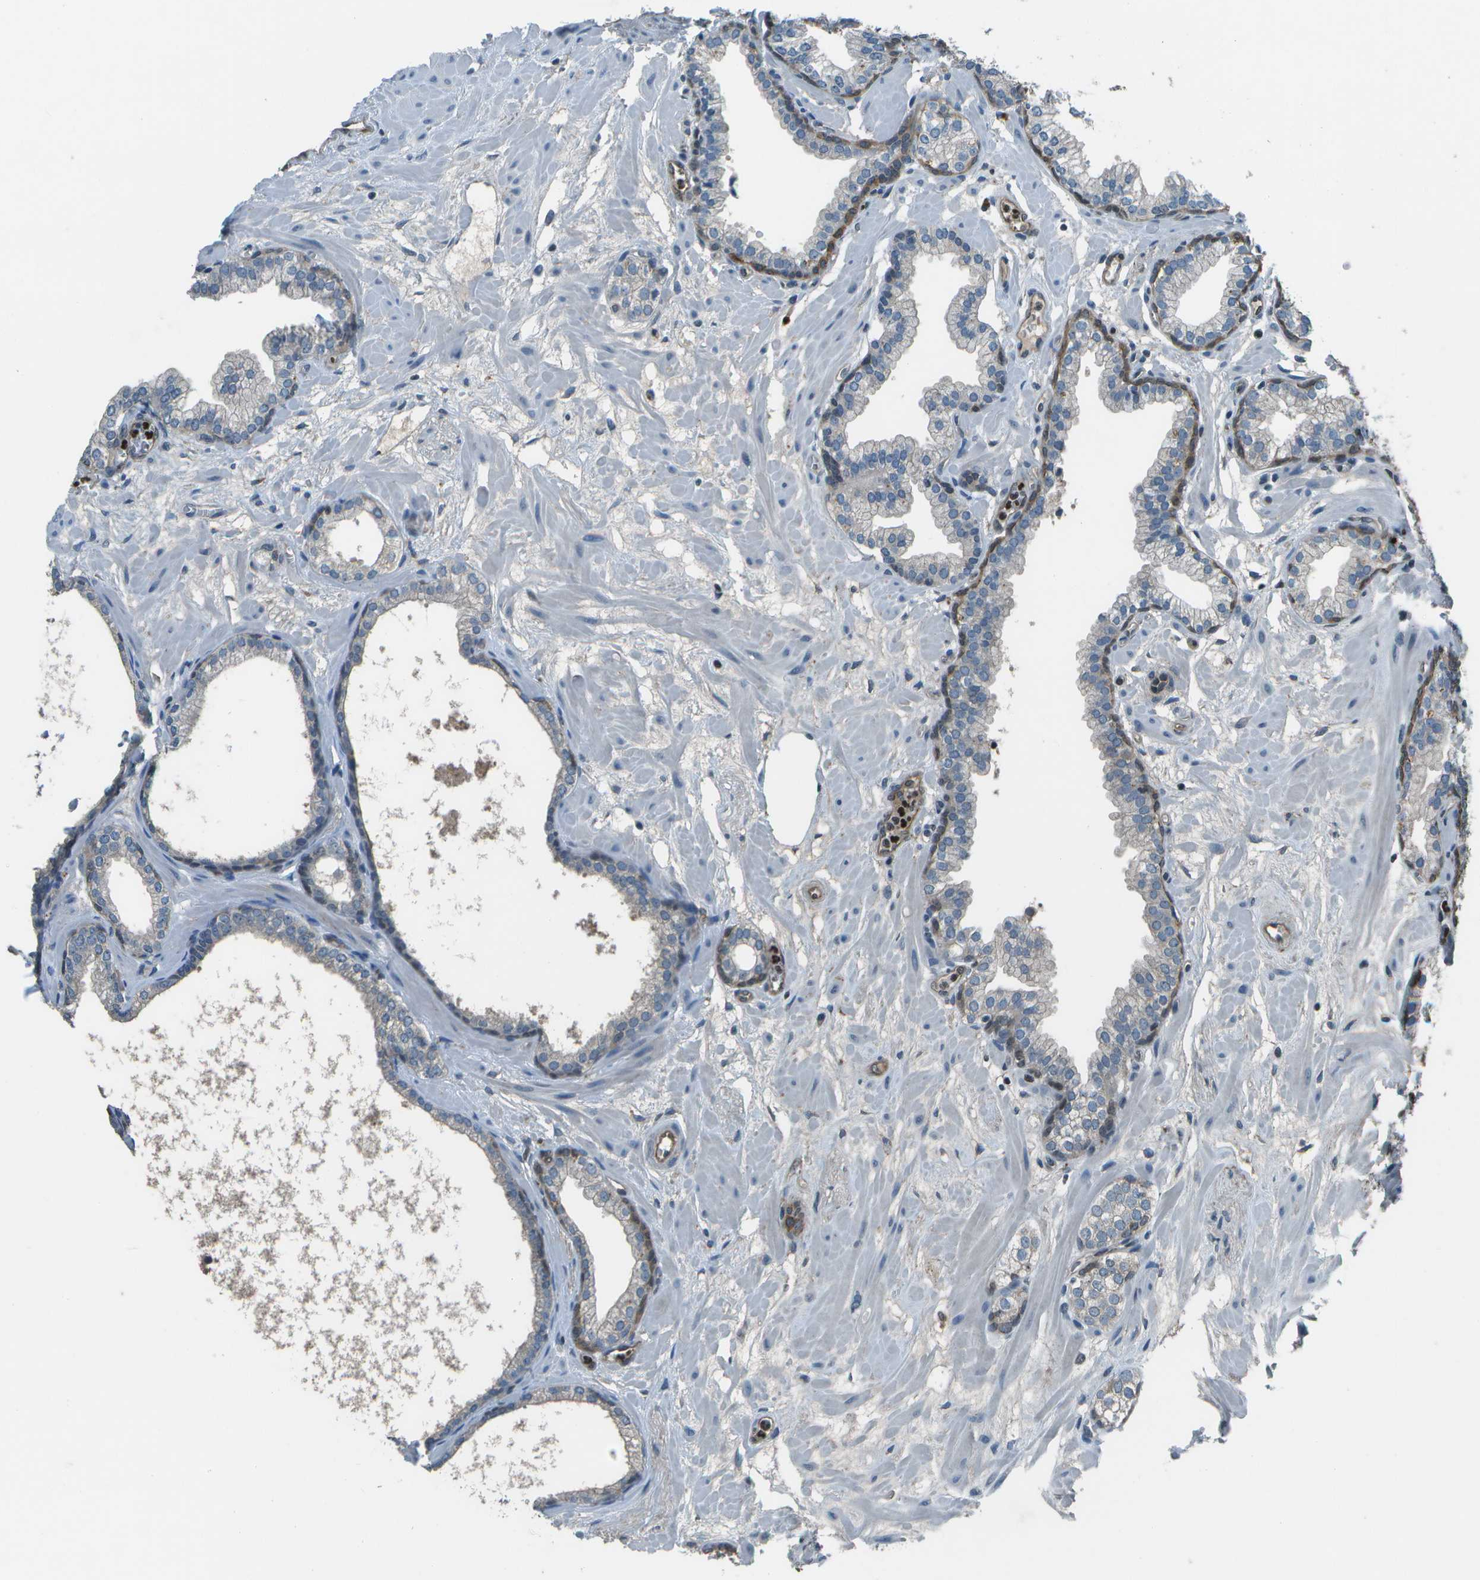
{"staining": {"intensity": "moderate", "quantity": "<25%", "location": "cytoplasmic/membranous"}, "tissue": "prostate", "cell_type": "Glandular cells", "image_type": "normal", "snomed": [{"axis": "morphology", "description": "Normal tissue, NOS"}, {"axis": "morphology", "description": "Urothelial carcinoma, Low grade"}, {"axis": "topography", "description": "Urinary bladder"}, {"axis": "topography", "description": "Prostate"}], "caption": "The immunohistochemical stain highlights moderate cytoplasmic/membranous positivity in glandular cells of unremarkable prostate. The protein of interest is stained brown, and the nuclei are stained in blue (DAB IHC with brightfield microscopy, high magnification).", "gene": "PDLIM1", "patient": {"sex": "male", "age": 60}}